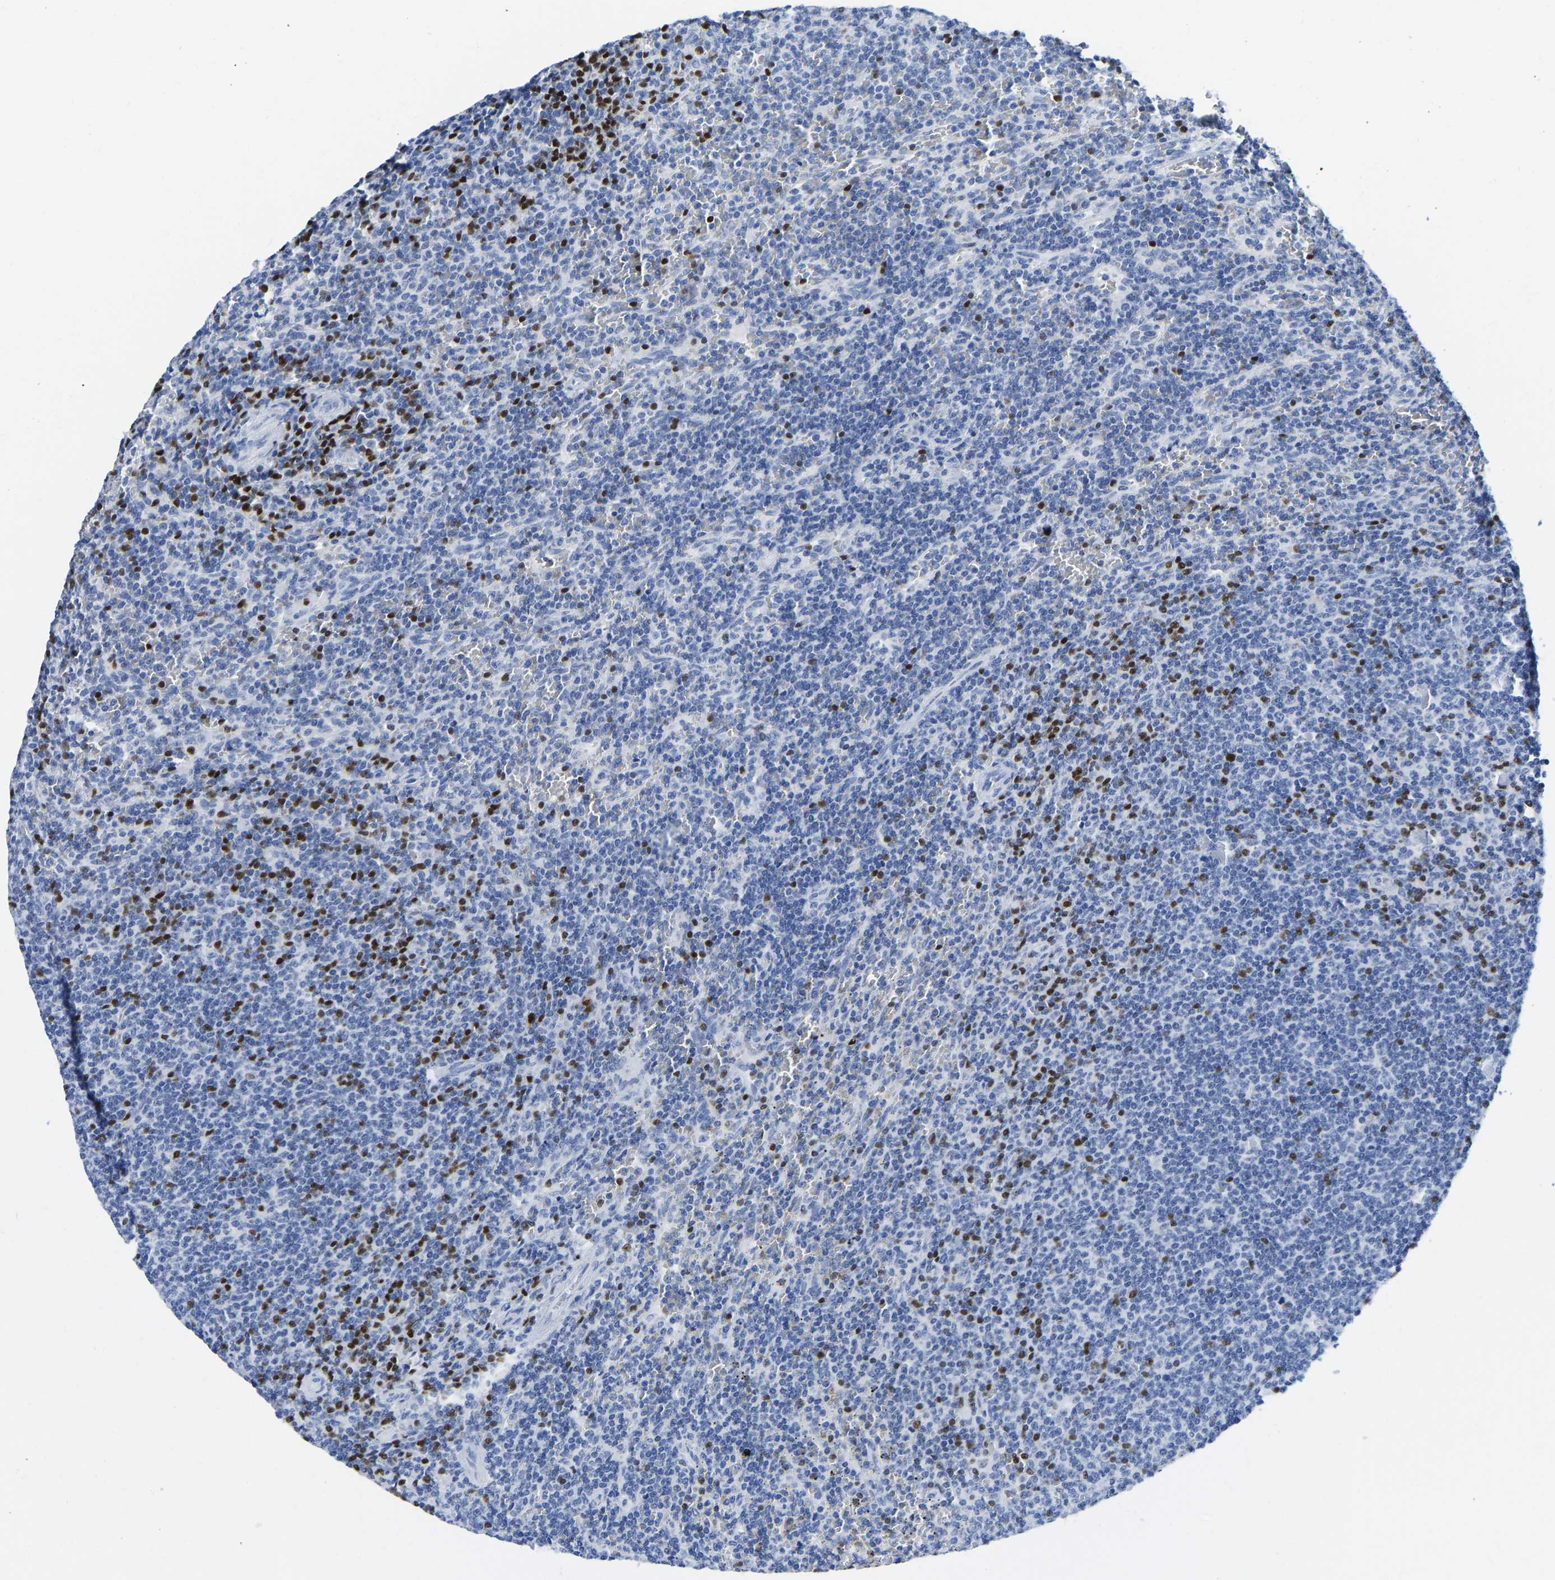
{"staining": {"intensity": "negative", "quantity": "none", "location": "none"}, "tissue": "lymphoma", "cell_type": "Tumor cells", "image_type": "cancer", "snomed": [{"axis": "morphology", "description": "Malignant lymphoma, non-Hodgkin's type, Low grade"}, {"axis": "topography", "description": "Spleen"}], "caption": "There is no significant positivity in tumor cells of lymphoma.", "gene": "TCF7", "patient": {"sex": "female", "age": 50}}